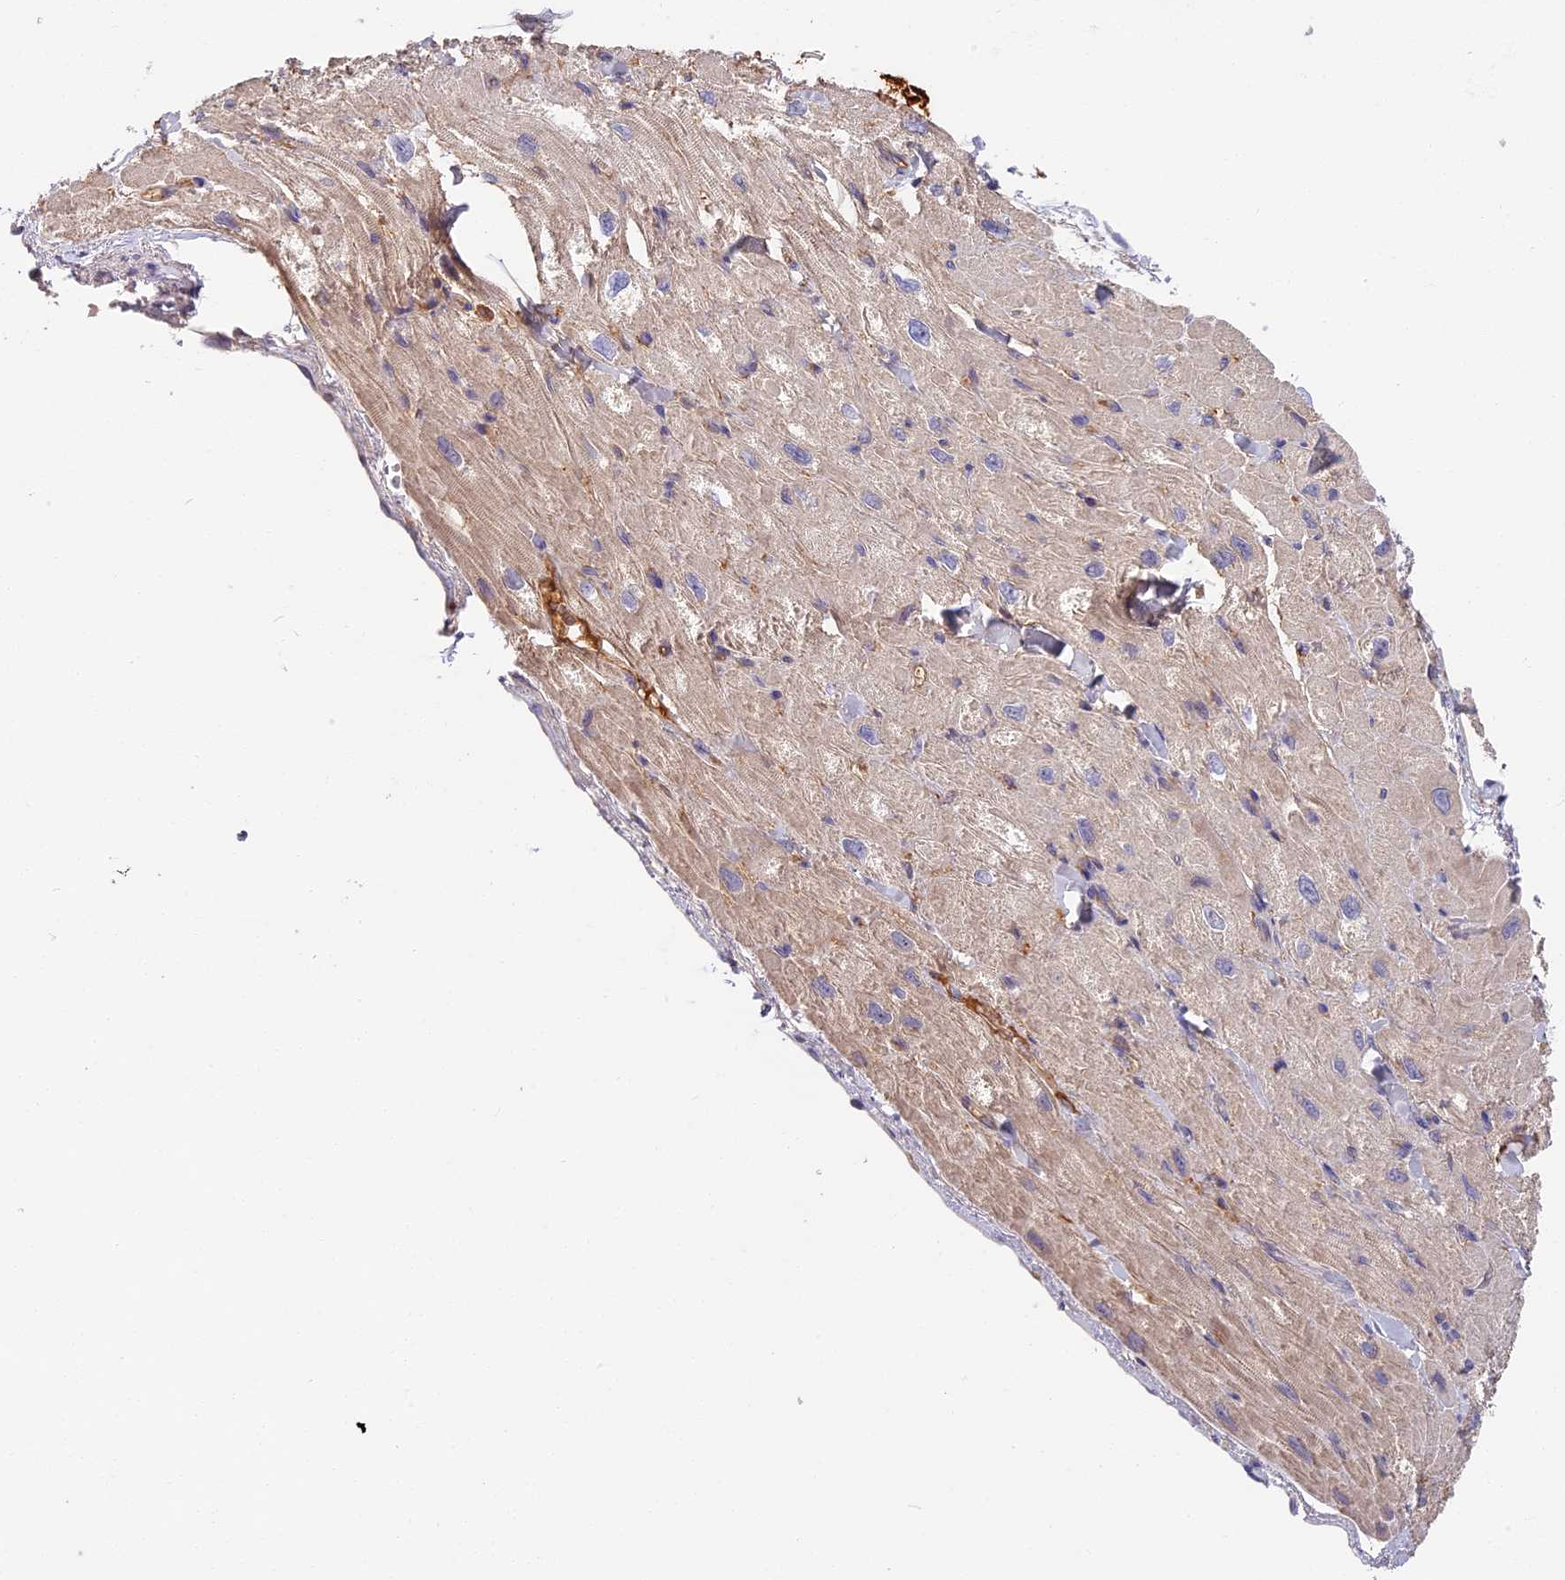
{"staining": {"intensity": "weak", "quantity": "25%-75%", "location": "cytoplasmic/membranous"}, "tissue": "heart muscle", "cell_type": "Cardiomyocytes", "image_type": "normal", "snomed": [{"axis": "morphology", "description": "Normal tissue, NOS"}, {"axis": "topography", "description": "Heart"}], "caption": "This histopathology image exhibits IHC staining of unremarkable human heart muscle, with low weak cytoplasmic/membranous staining in approximately 25%-75% of cardiomyocytes.", "gene": "ADGRD1", "patient": {"sex": "male", "age": 65}}